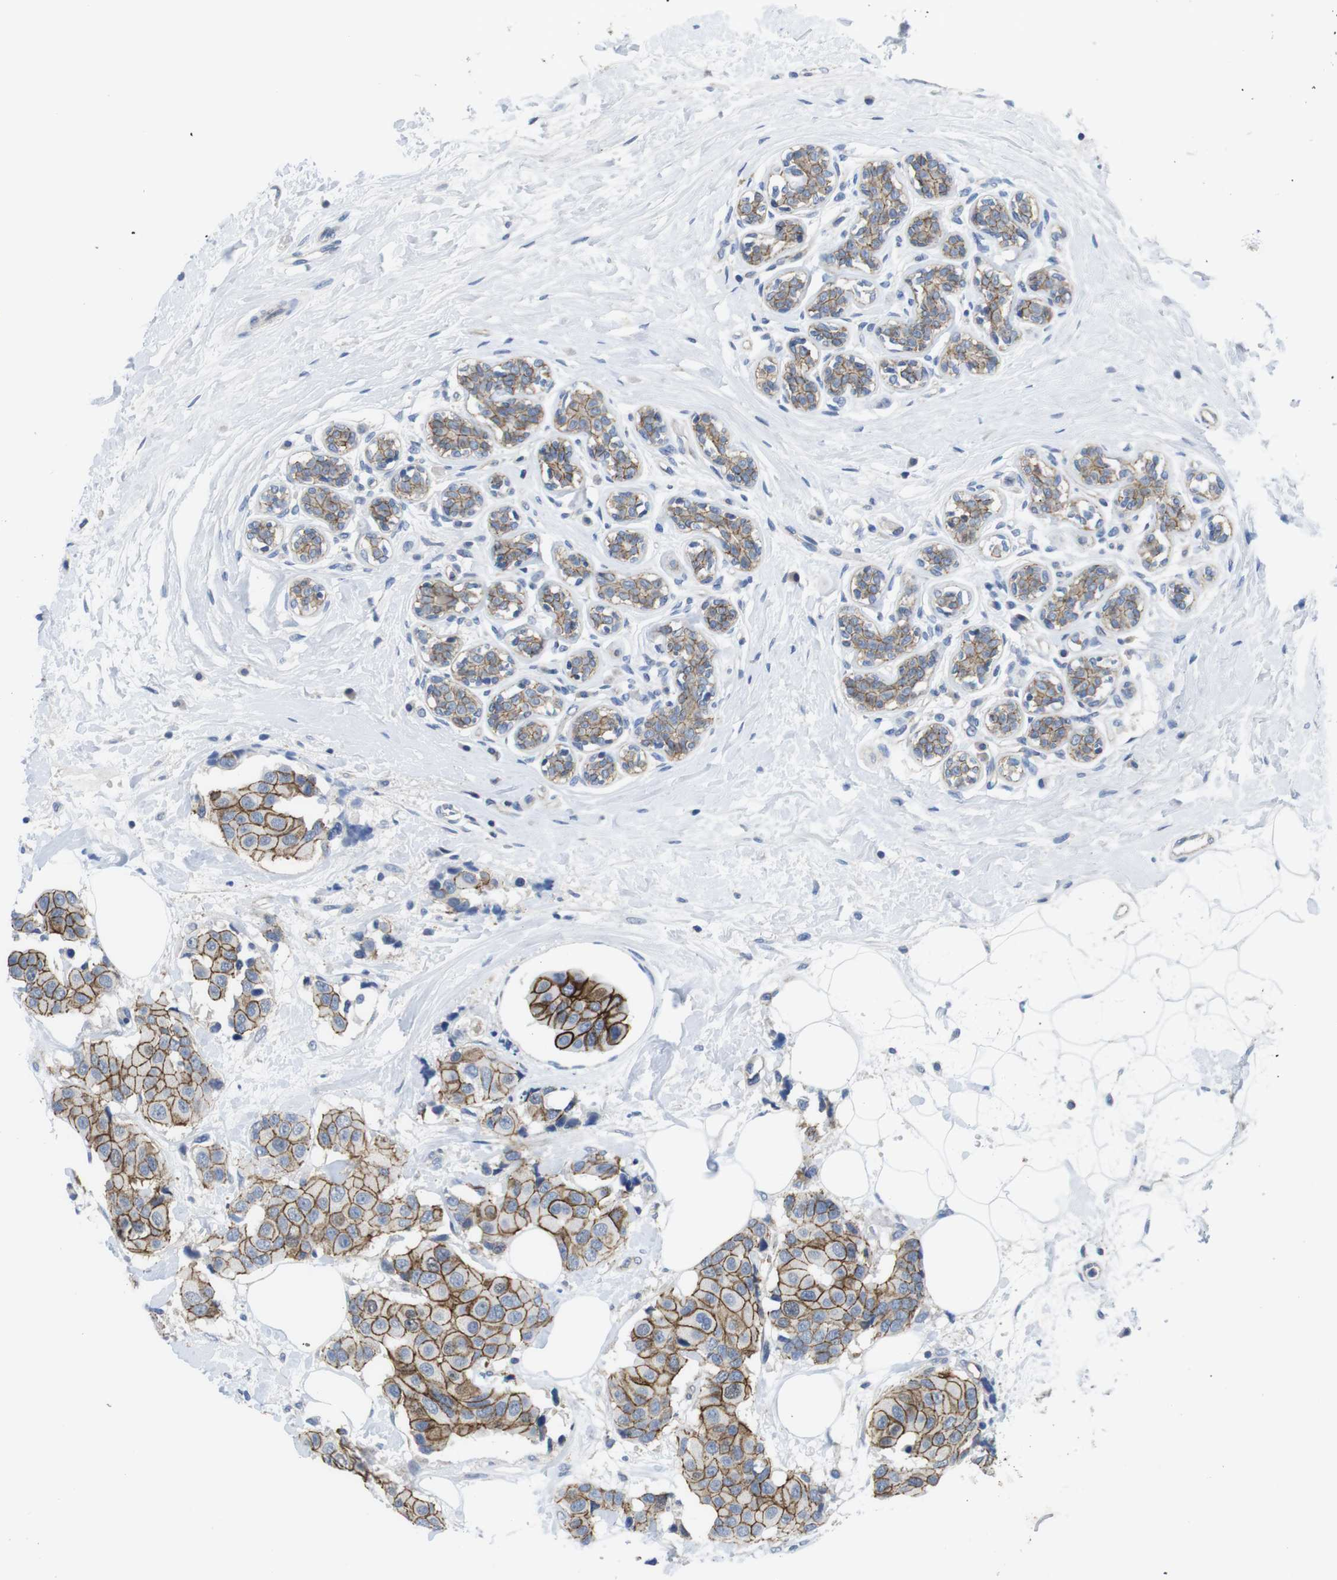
{"staining": {"intensity": "moderate", "quantity": ">75%", "location": "cytoplasmic/membranous"}, "tissue": "breast cancer", "cell_type": "Tumor cells", "image_type": "cancer", "snomed": [{"axis": "morphology", "description": "Normal tissue, NOS"}, {"axis": "morphology", "description": "Duct carcinoma"}, {"axis": "topography", "description": "Breast"}], "caption": "Immunohistochemistry (DAB) staining of human infiltrating ductal carcinoma (breast) displays moderate cytoplasmic/membranous protein positivity in about >75% of tumor cells.", "gene": "SCRIB", "patient": {"sex": "female", "age": 39}}